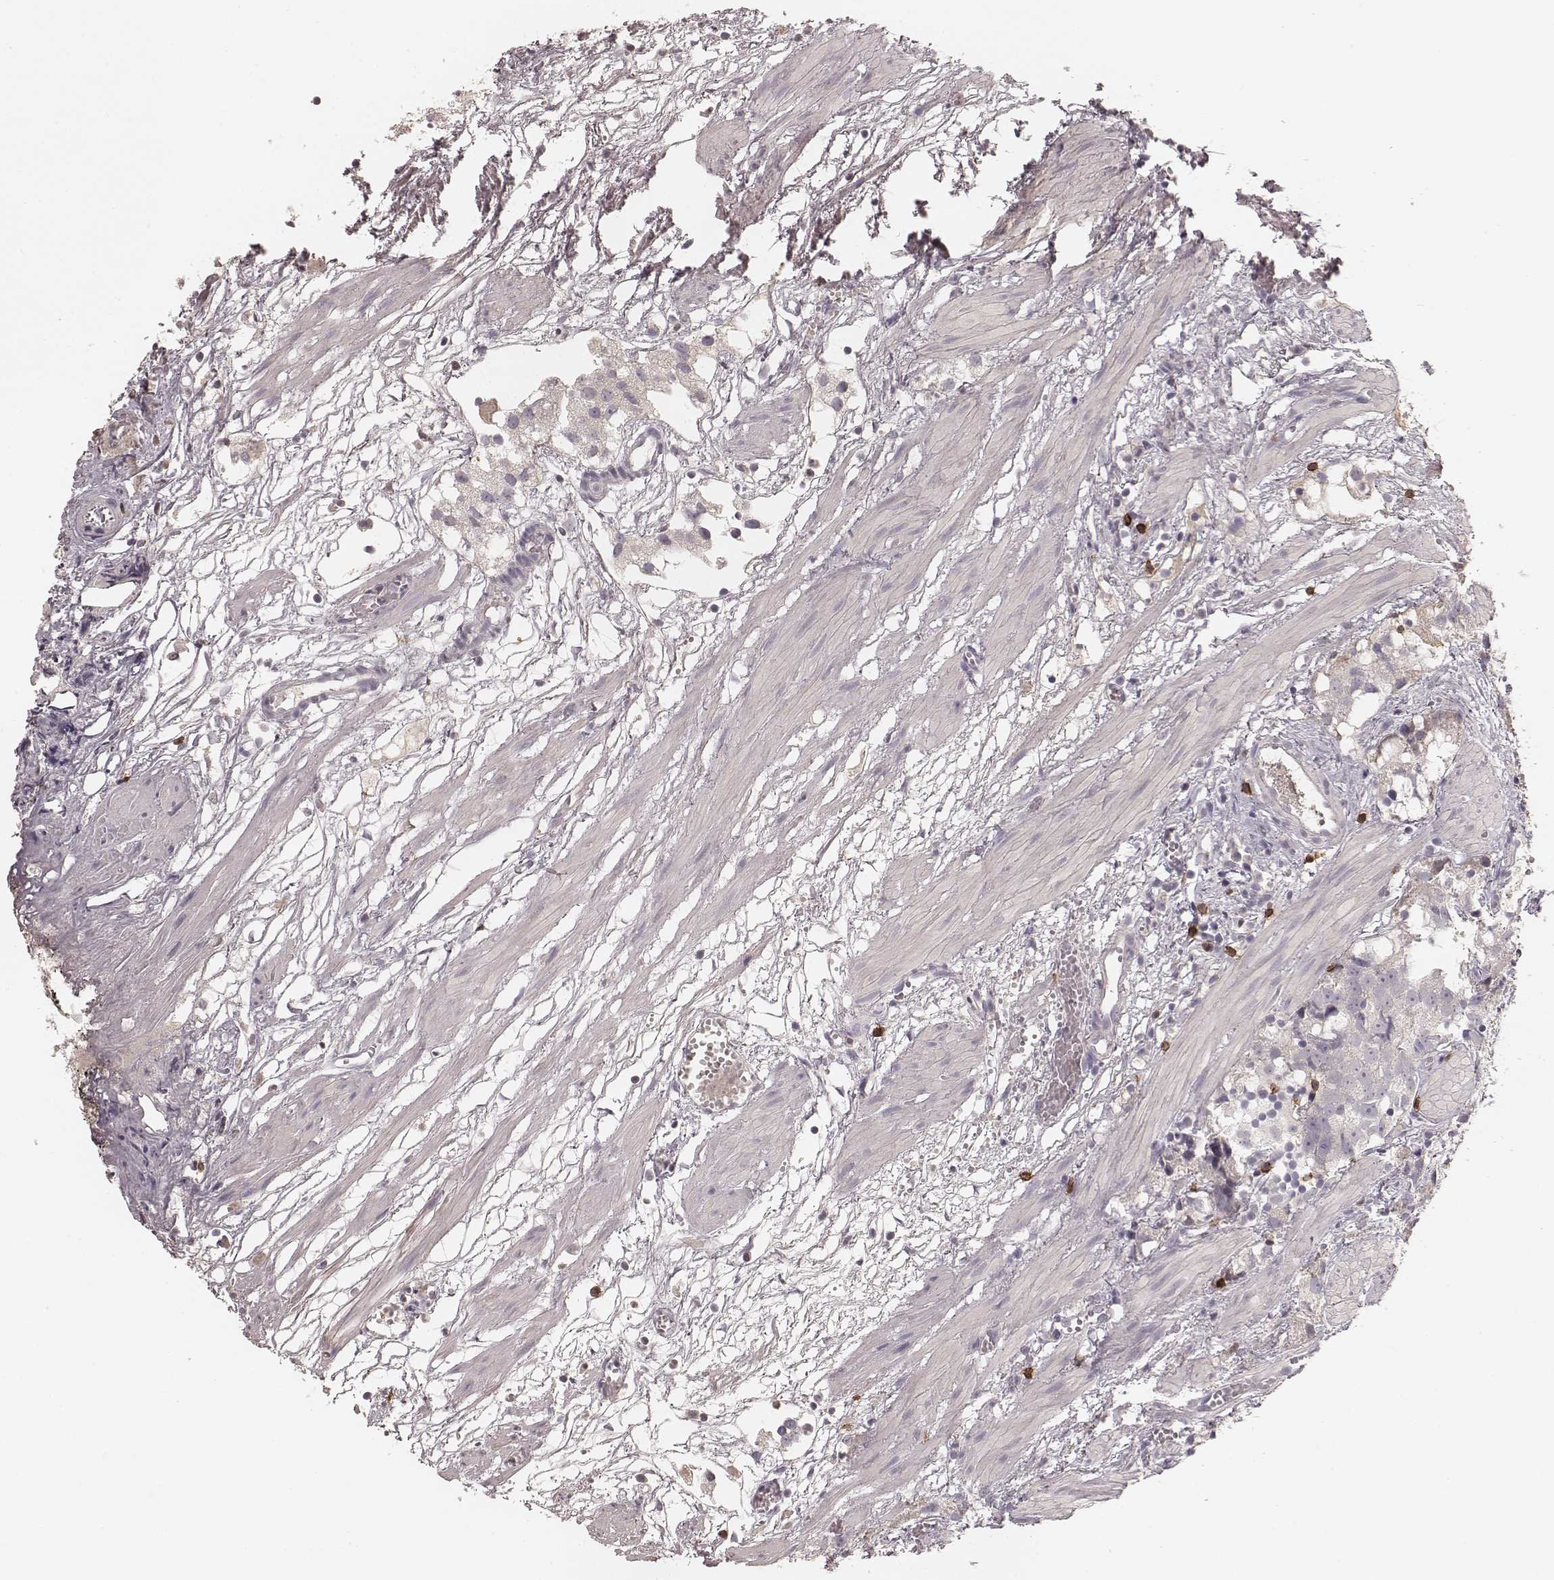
{"staining": {"intensity": "negative", "quantity": "none", "location": "none"}, "tissue": "prostate cancer", "cell_type": "Tumor cells", "image_type": "cancer", "snomed": [{"axis": "morphology", "description": "Adenocarcinoma, High grade"}, {"axis": "topography", "description": "Prostate"}], "caption": "This image is of prostate cancer stained with immunohistochemistry to label a protein in brown with the nuclei are counter-stained blue. There is no positivity in tumor cells.", "gene": "CD8A", "patient": {"sex": "male", "age": 68}}